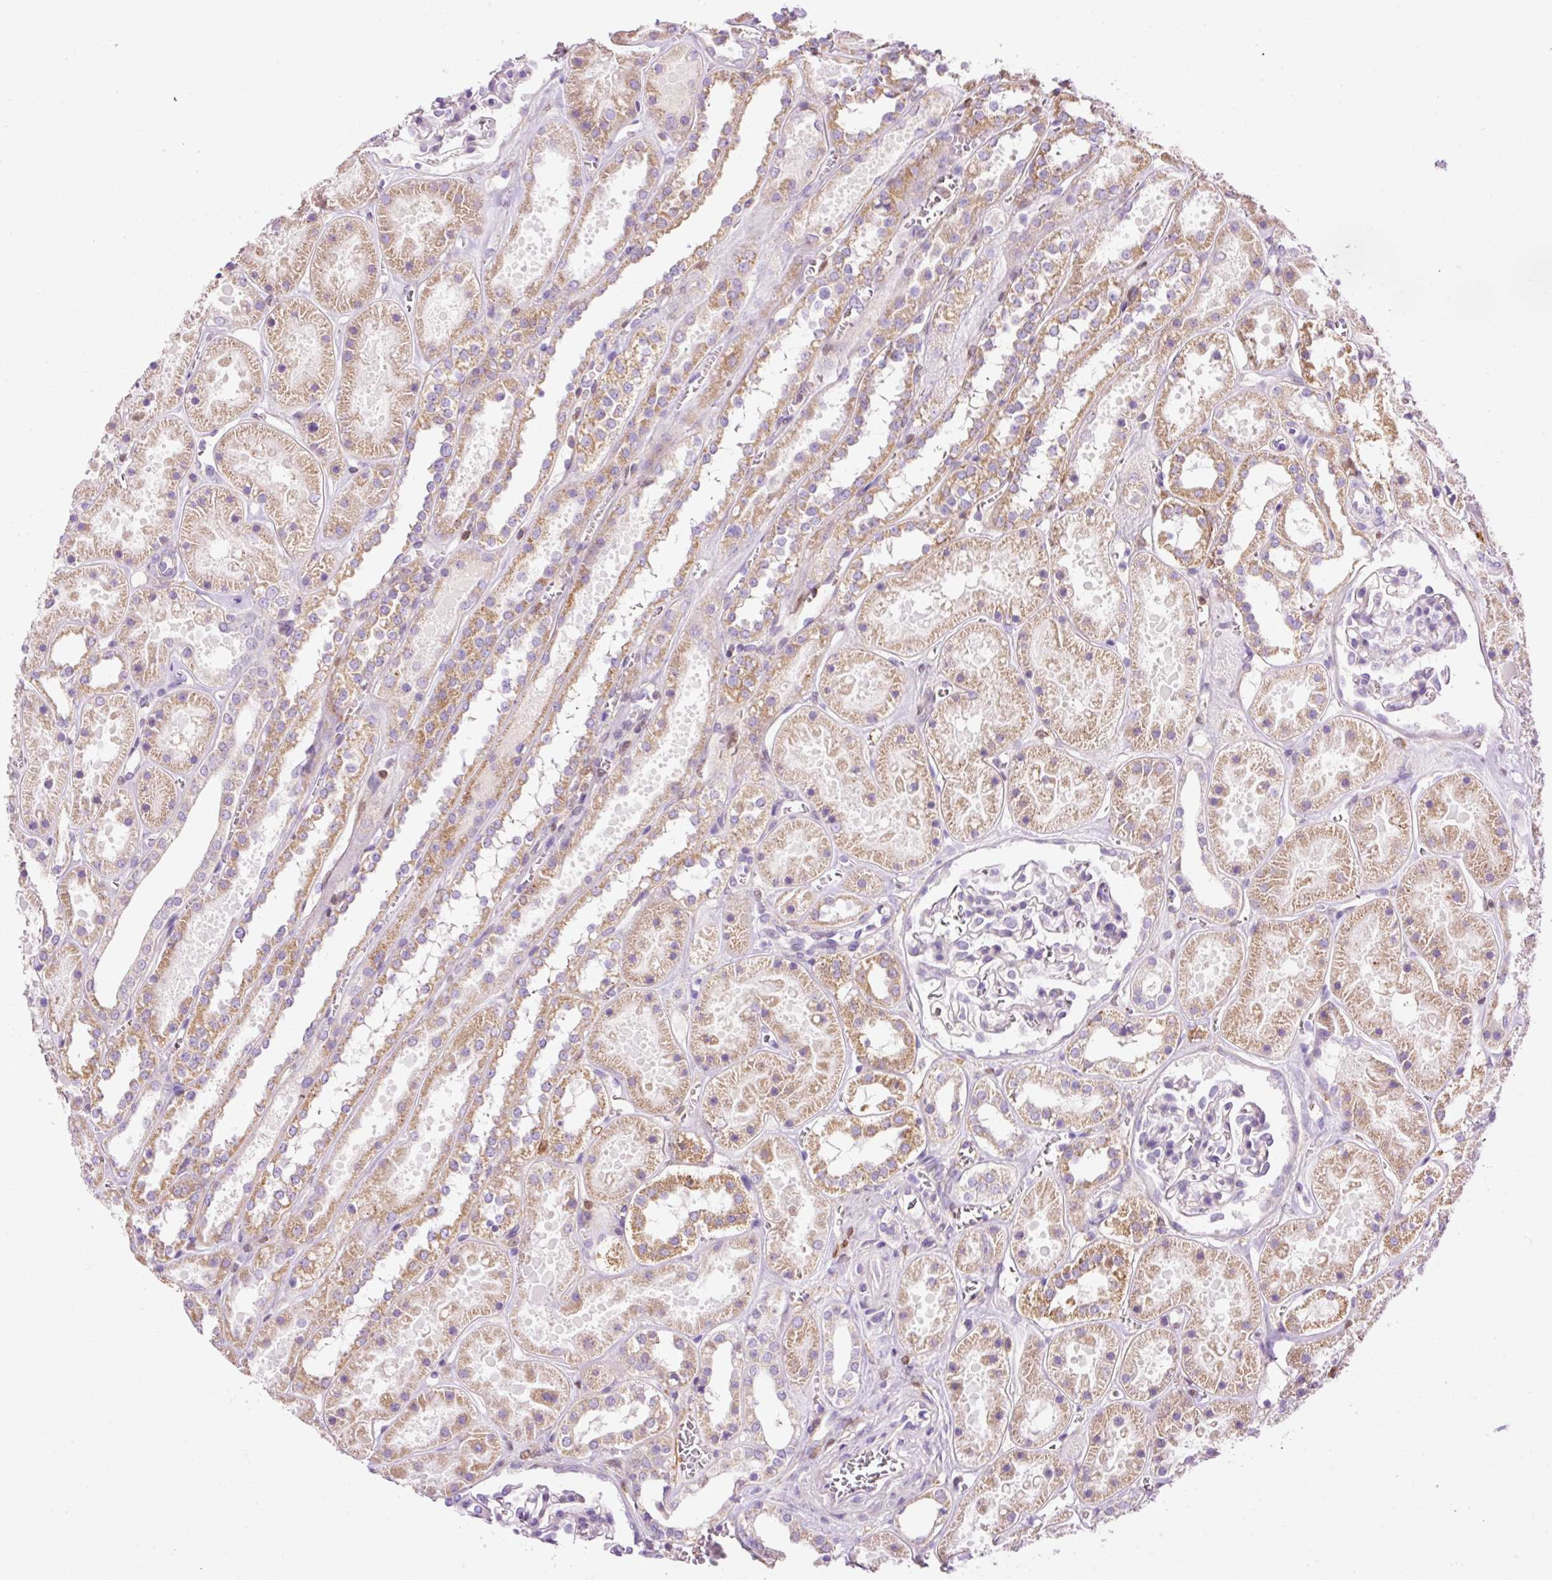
{"staining": {"intensity": "negative", "quantity": "none", "location": "none"}, "tissue": "kidney", "cell_type": "Cells in glomeruli", "image_type": "normal", "snomed": [{"axis": "morphology", "description": "Normal tissue, NOS"}, {"axis": "topography", "description": "Kidney"}], "caption": "Immunohistochemistry (IHC) of unremarkable kidney demonstrates no staining in cells in glomeruli.", "gene": "CD83", "patient": {"sex": "female", "age": 41}}